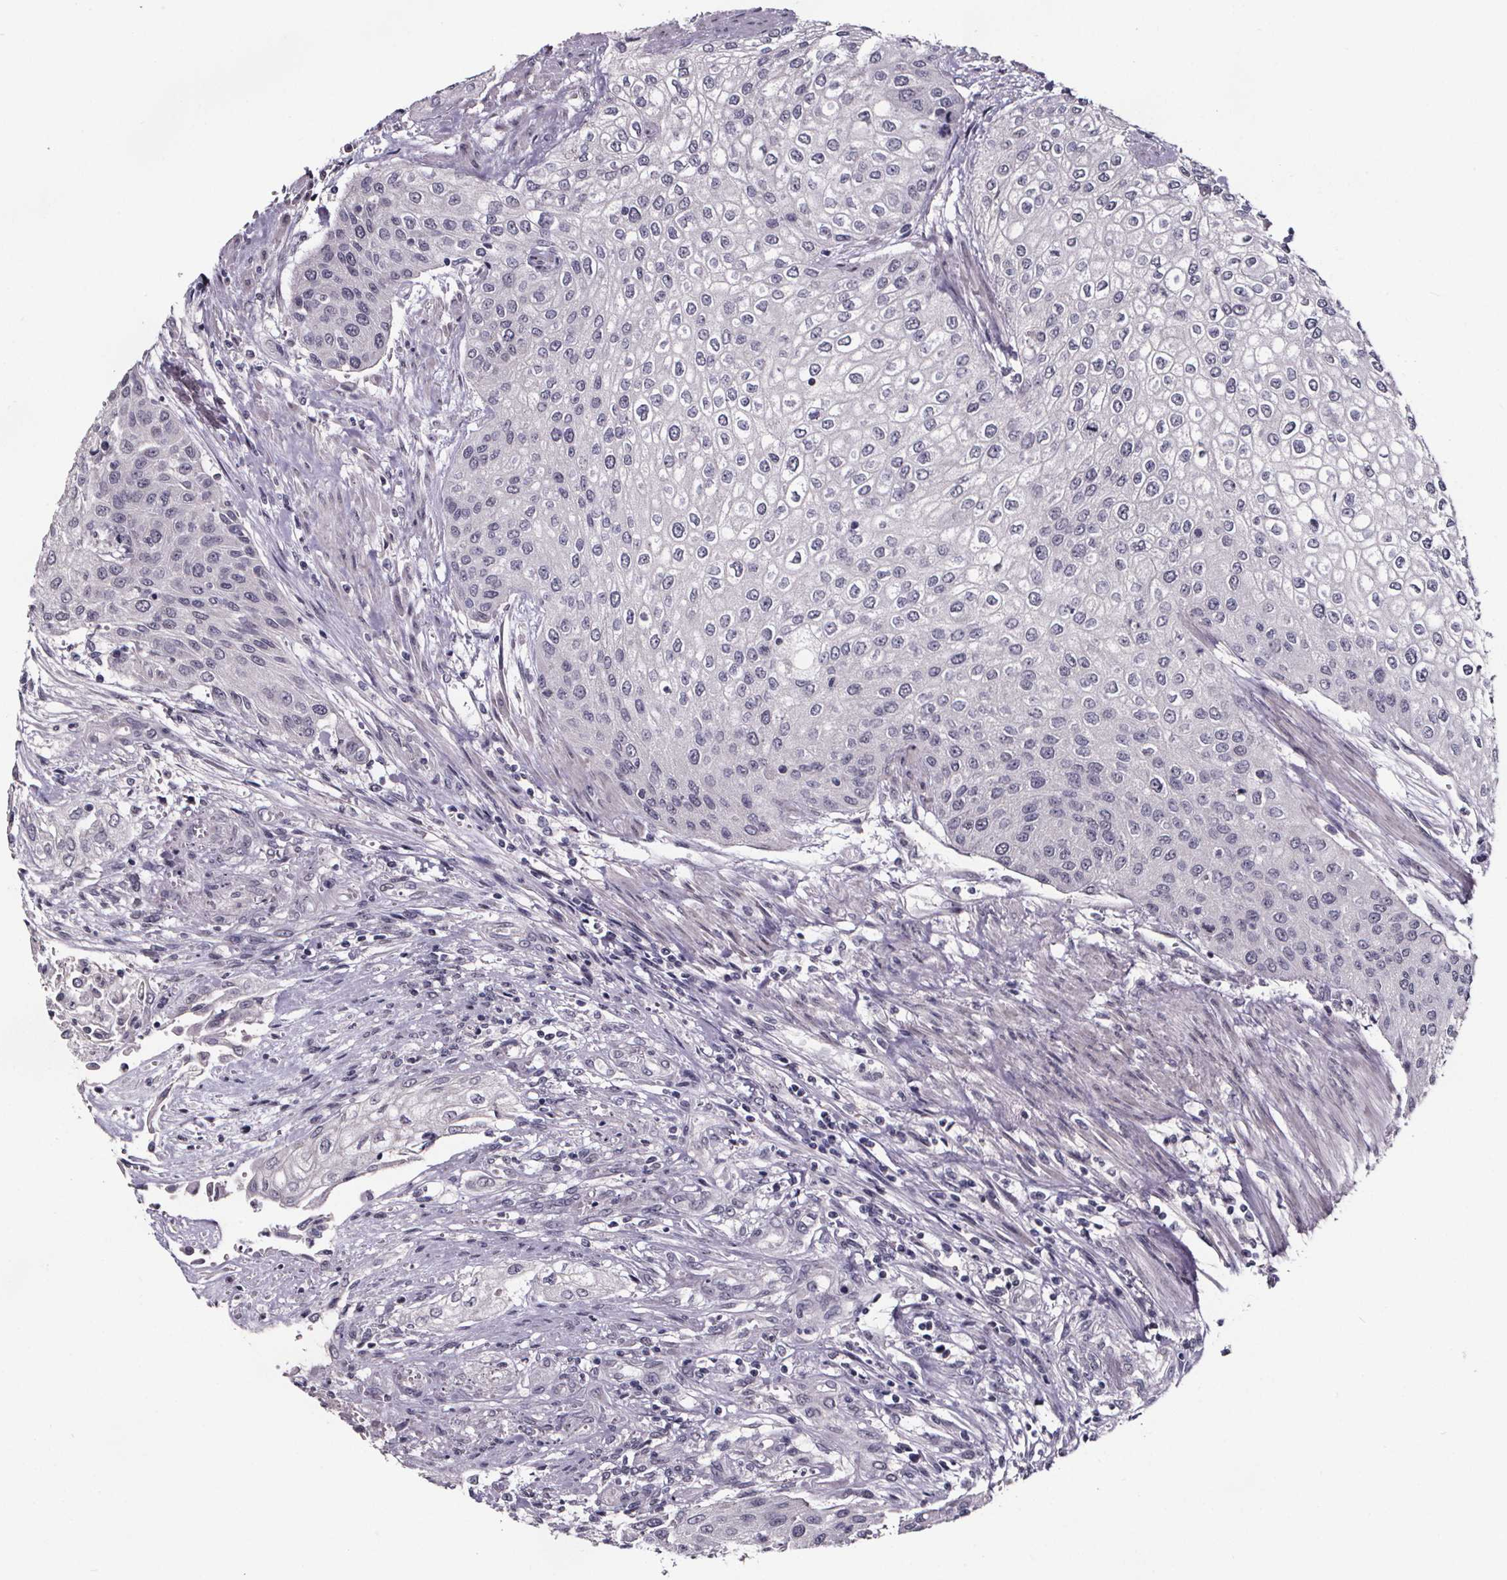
{"staining": {"intensity": "negative", "quantity": "none", "location": "none"}, "tissue": "urothelial cancer", "cell_type": "Tumor cells", "image_type": "cancer", "snomed": [{"axis": "morphology", "description": "Urothelial carcinoma, High grade"}, {"axis": "topography", "description": "Urinary bladder"}], "caption": "Photomicrograph shows no significant protein staining in tumor cells of urothelial cancer.", "gene": "AR", "patient": {"sex": "male", "age": 62}}